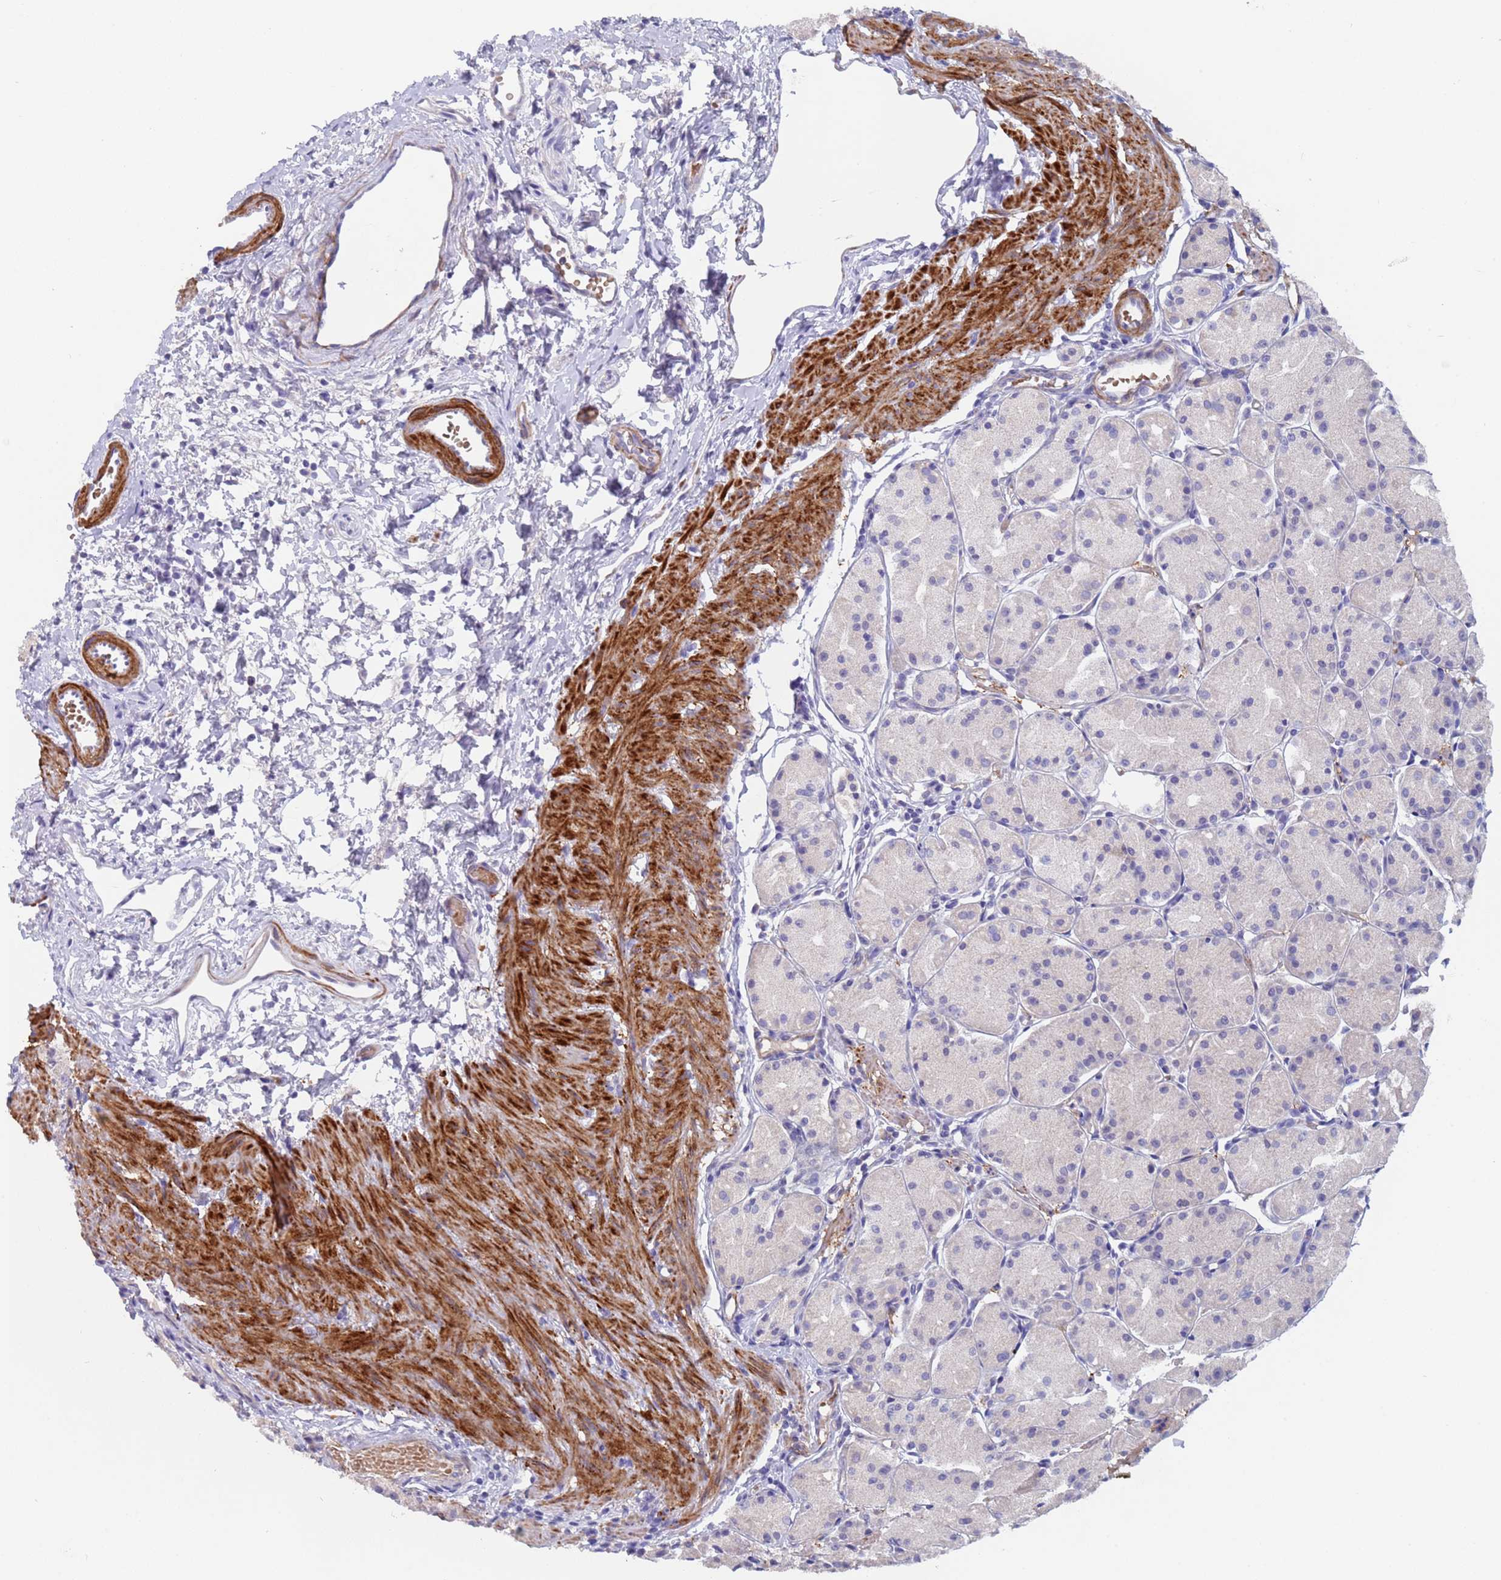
{"staining": {"intensity": "negative", "quantity": "none", "location": "none"}, "tissue": "stomach", "cell_type": "Glandular cells", "image_type": "normal", "snomed": [{"axis": "morphology", "description": "Normal tissue, NOS"}, {"axis": "topography", "description": "Stomach, upper"}], "caption": "A high-resolution micrograph shows immunohistochemistry (IHC) staining of benign stomach, which demonstrates no significant staining in glandular cells. Nuclei are stained in blue.", "gene": "KBTBD3", "patient": {"sex": "male", "age": 47}}